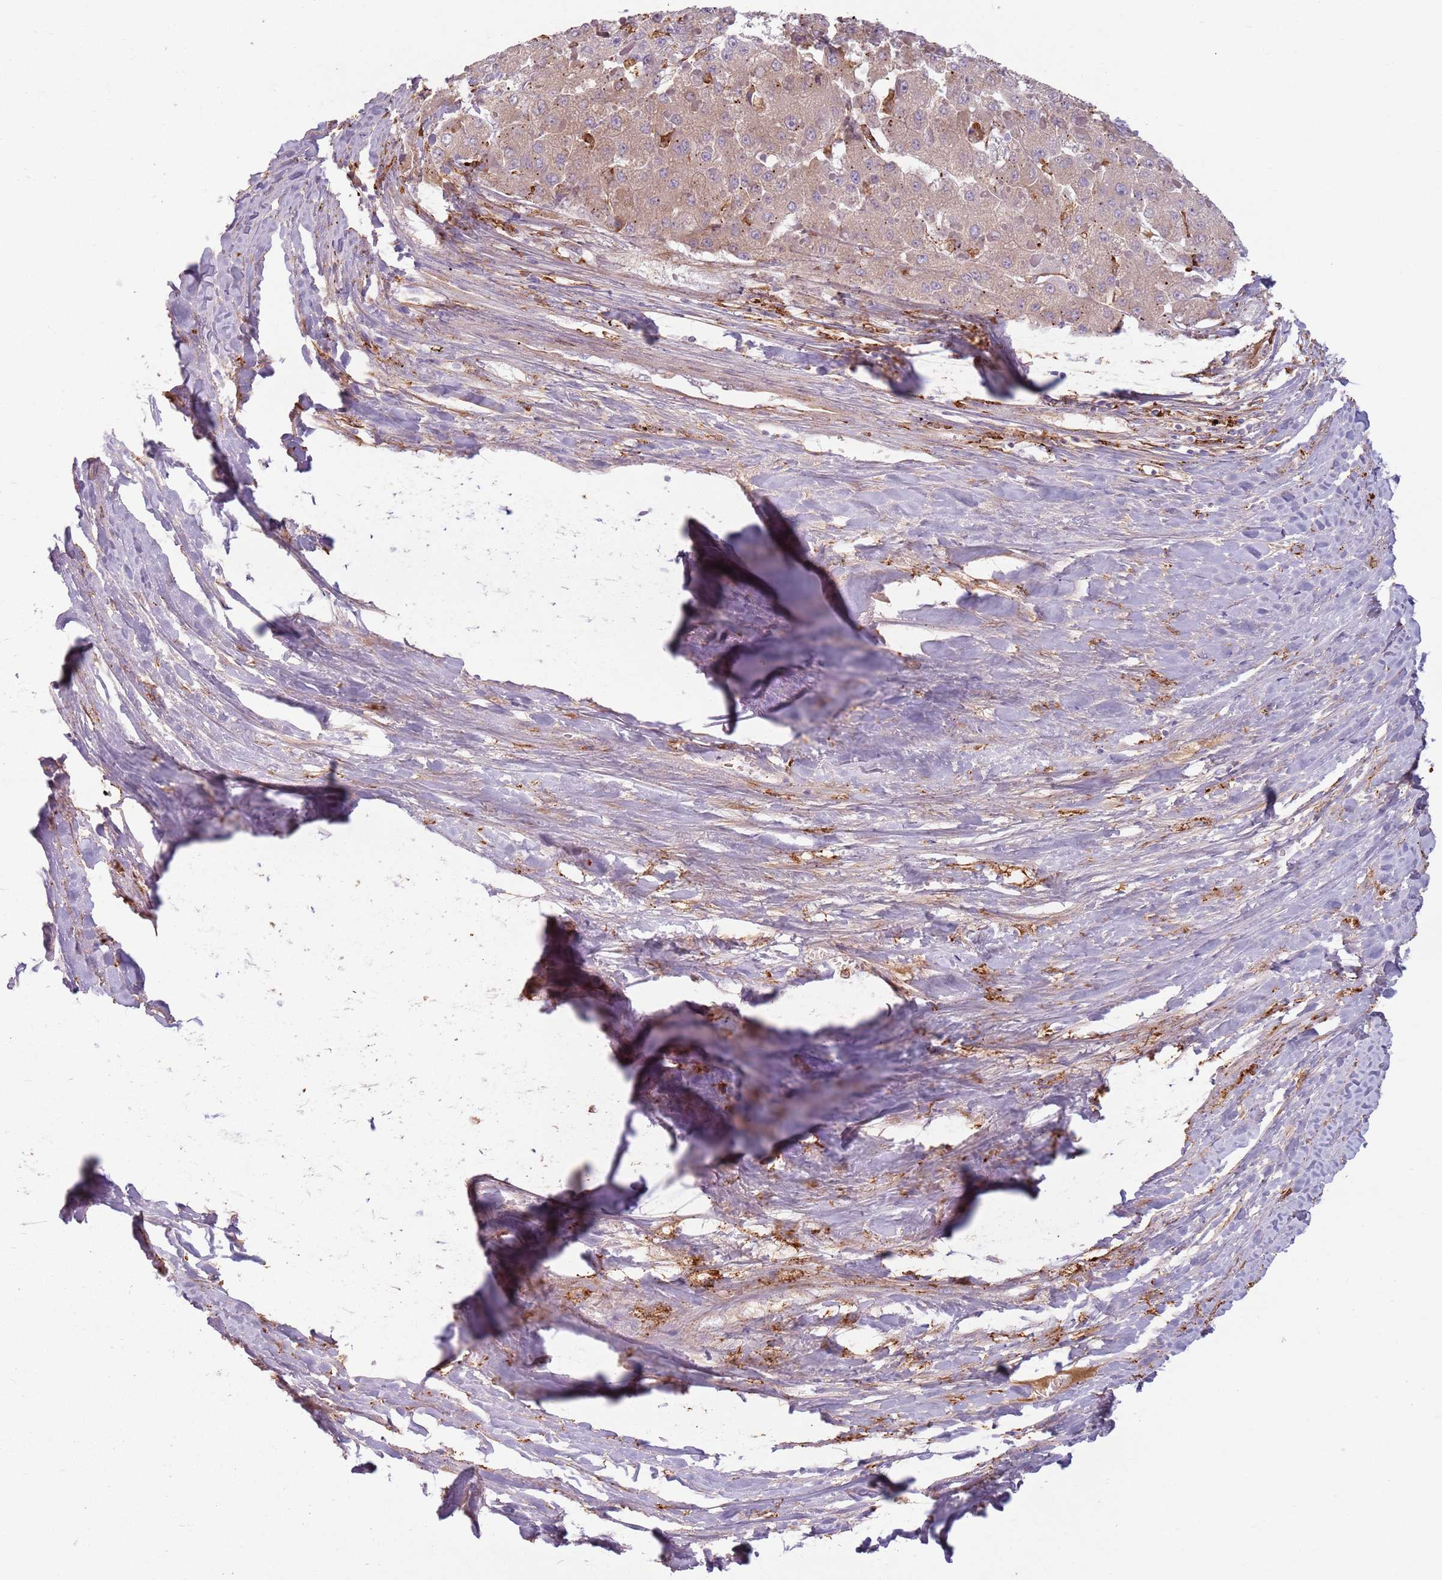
{"staining": {"intensity": "weak", "quantity": "25%-75%", "location": "cytoplasmic/membranous"}, "tissue": "liver cancer", "cell_type": "Tumor cells", "image_type": "cancer", "snomed": [{"axis": "morphology", "description": "Carcinoma, Hepatocellular, NOS"}, {"axis": "topography", "description": "Liver"}], "caption": "Liver cancer stained with a brown dye displays weak cytoplasmic/membranous positive positivity in about 25%-75% of tumor cells.", "gene": "COLGALT1", "patient": {"sex": "female", "age": 73}}